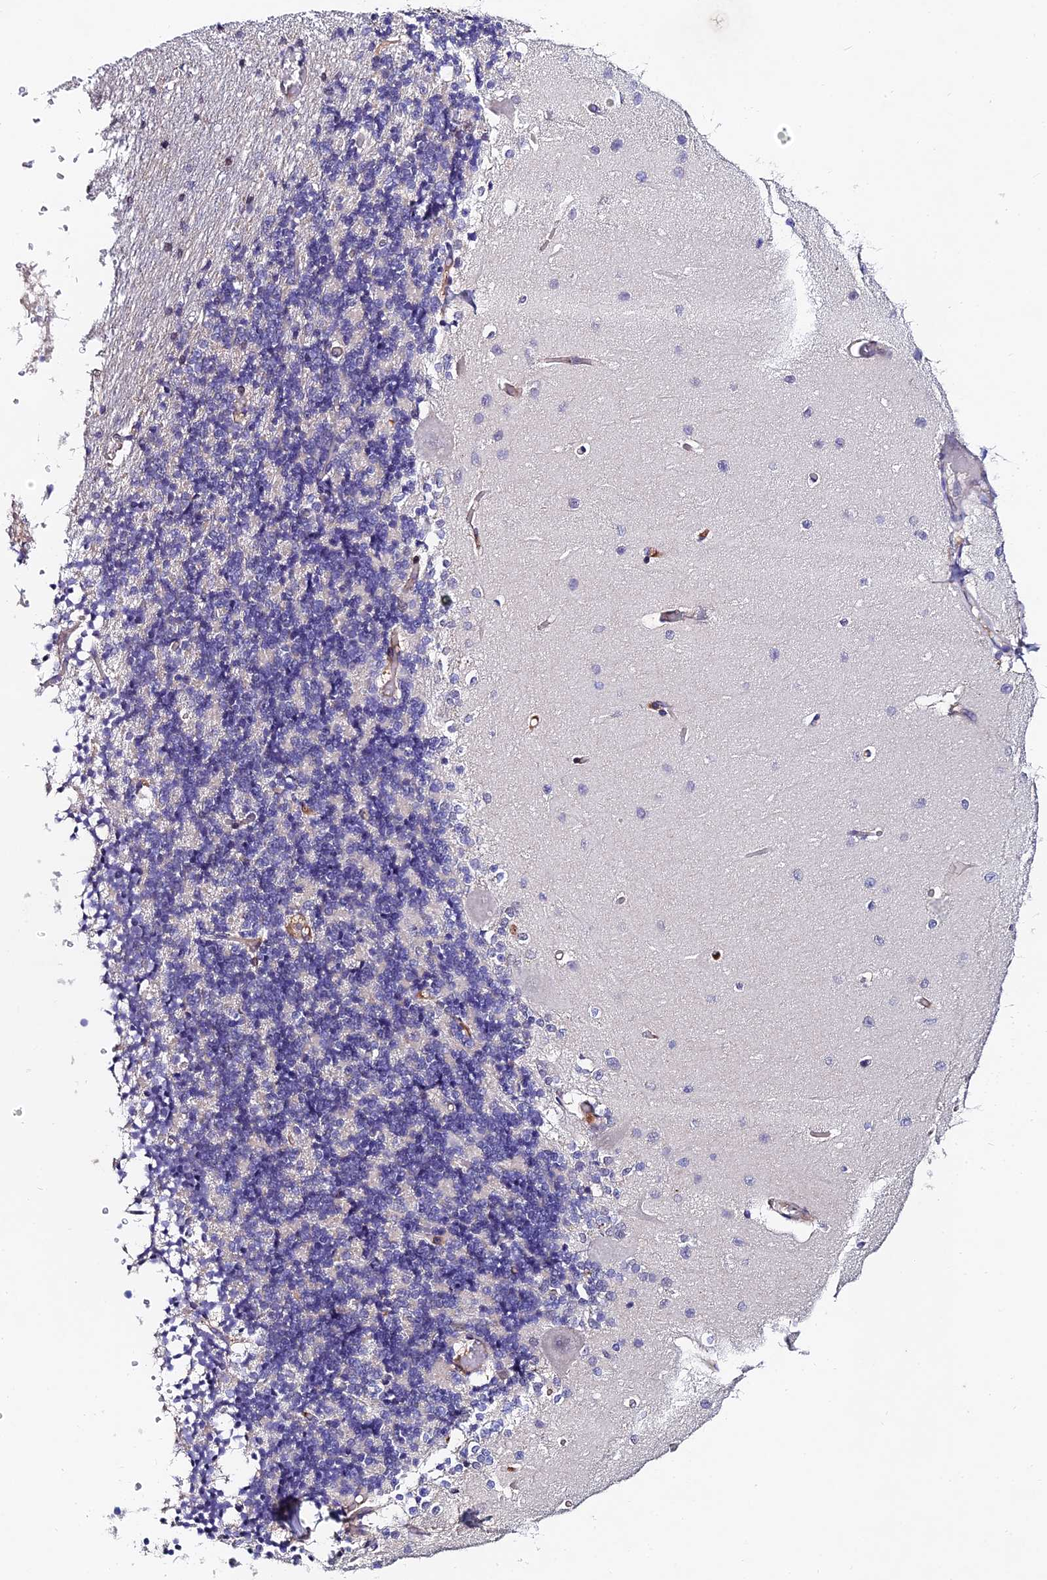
{"staining": {"intensity": "negative", "quantity": "none", "location": "none"}, "tissue": "cerebellum", "cell_type": "Cells in granular layer", "image_type": "normal", "snomed": [{"axis": "morphology", "description": "Normal tissue, NOS"}, {"axis": "topography", "description": "Cerebellum"}], "caption": "A high-resolution photomicrograph shows immunohistochemistry staining of benign cerebellum, which reveals no significant staining in cells in granular layer. Nuclei are stained in blue.", "gene": "TRIM24", "patient": {"sex": "male", "age": 37}}